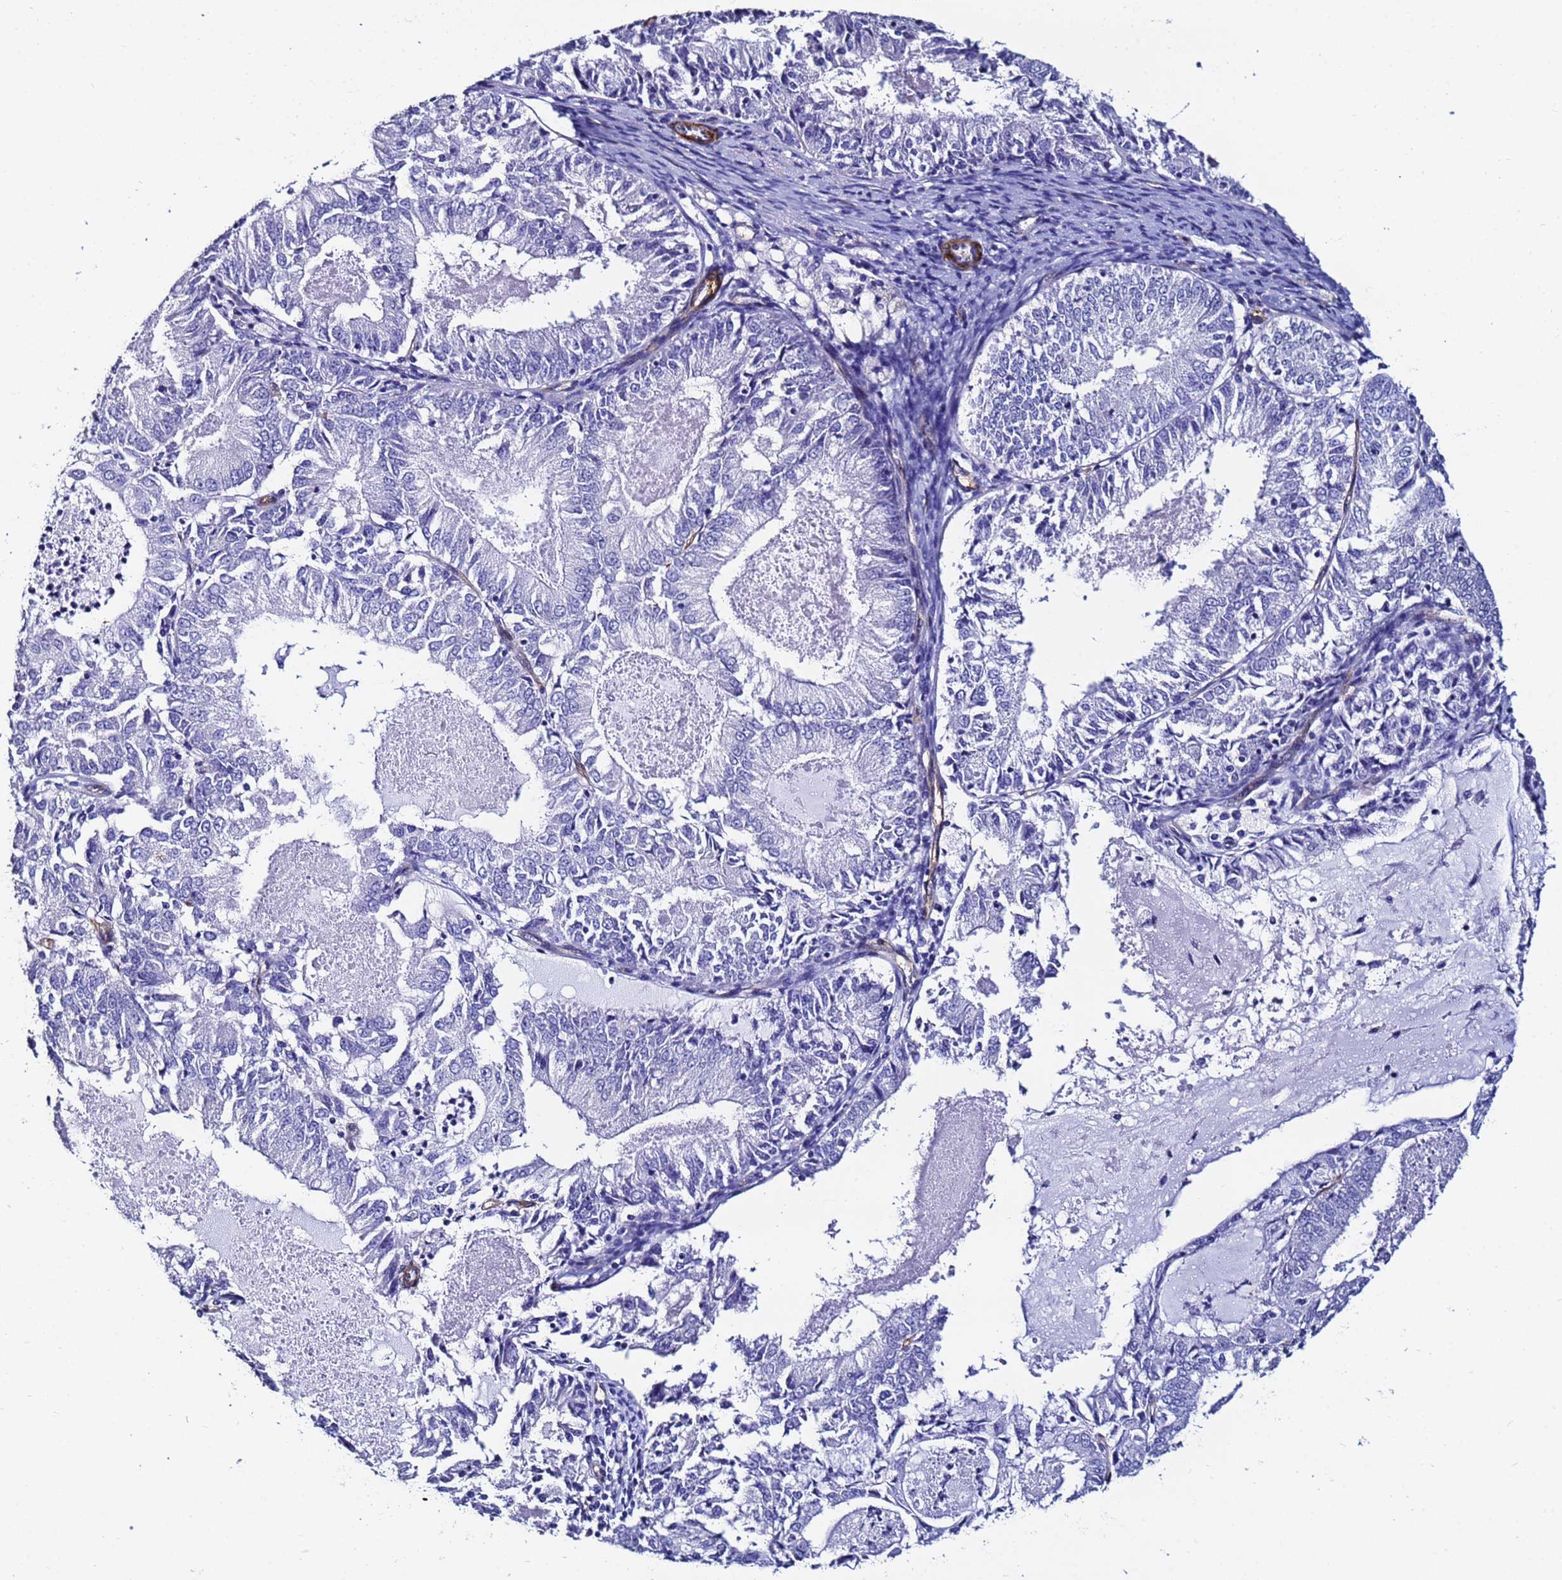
{"staining": {"intensity": "negative", "quantity": "none", "location": "none"}, "tissue": "endometrial cancer", "cell_type": "Tumor cells", "image_type": "cancer", "snomed": [{"axis": "morphology", "description": "Adenocarcinoma, NOS"}, {"axis": "topography", "description": "Endometrium"}], "caption": "Immunohistochemistry photomicrograph of neoplastic tissue: endometrial cancer stained with DAB (3,3'-diaminobenzidine) reveals no significant protein staining in tumor cells.", "gene": "DEFB104A", "patient": {"sex": "female", "age": 57}}